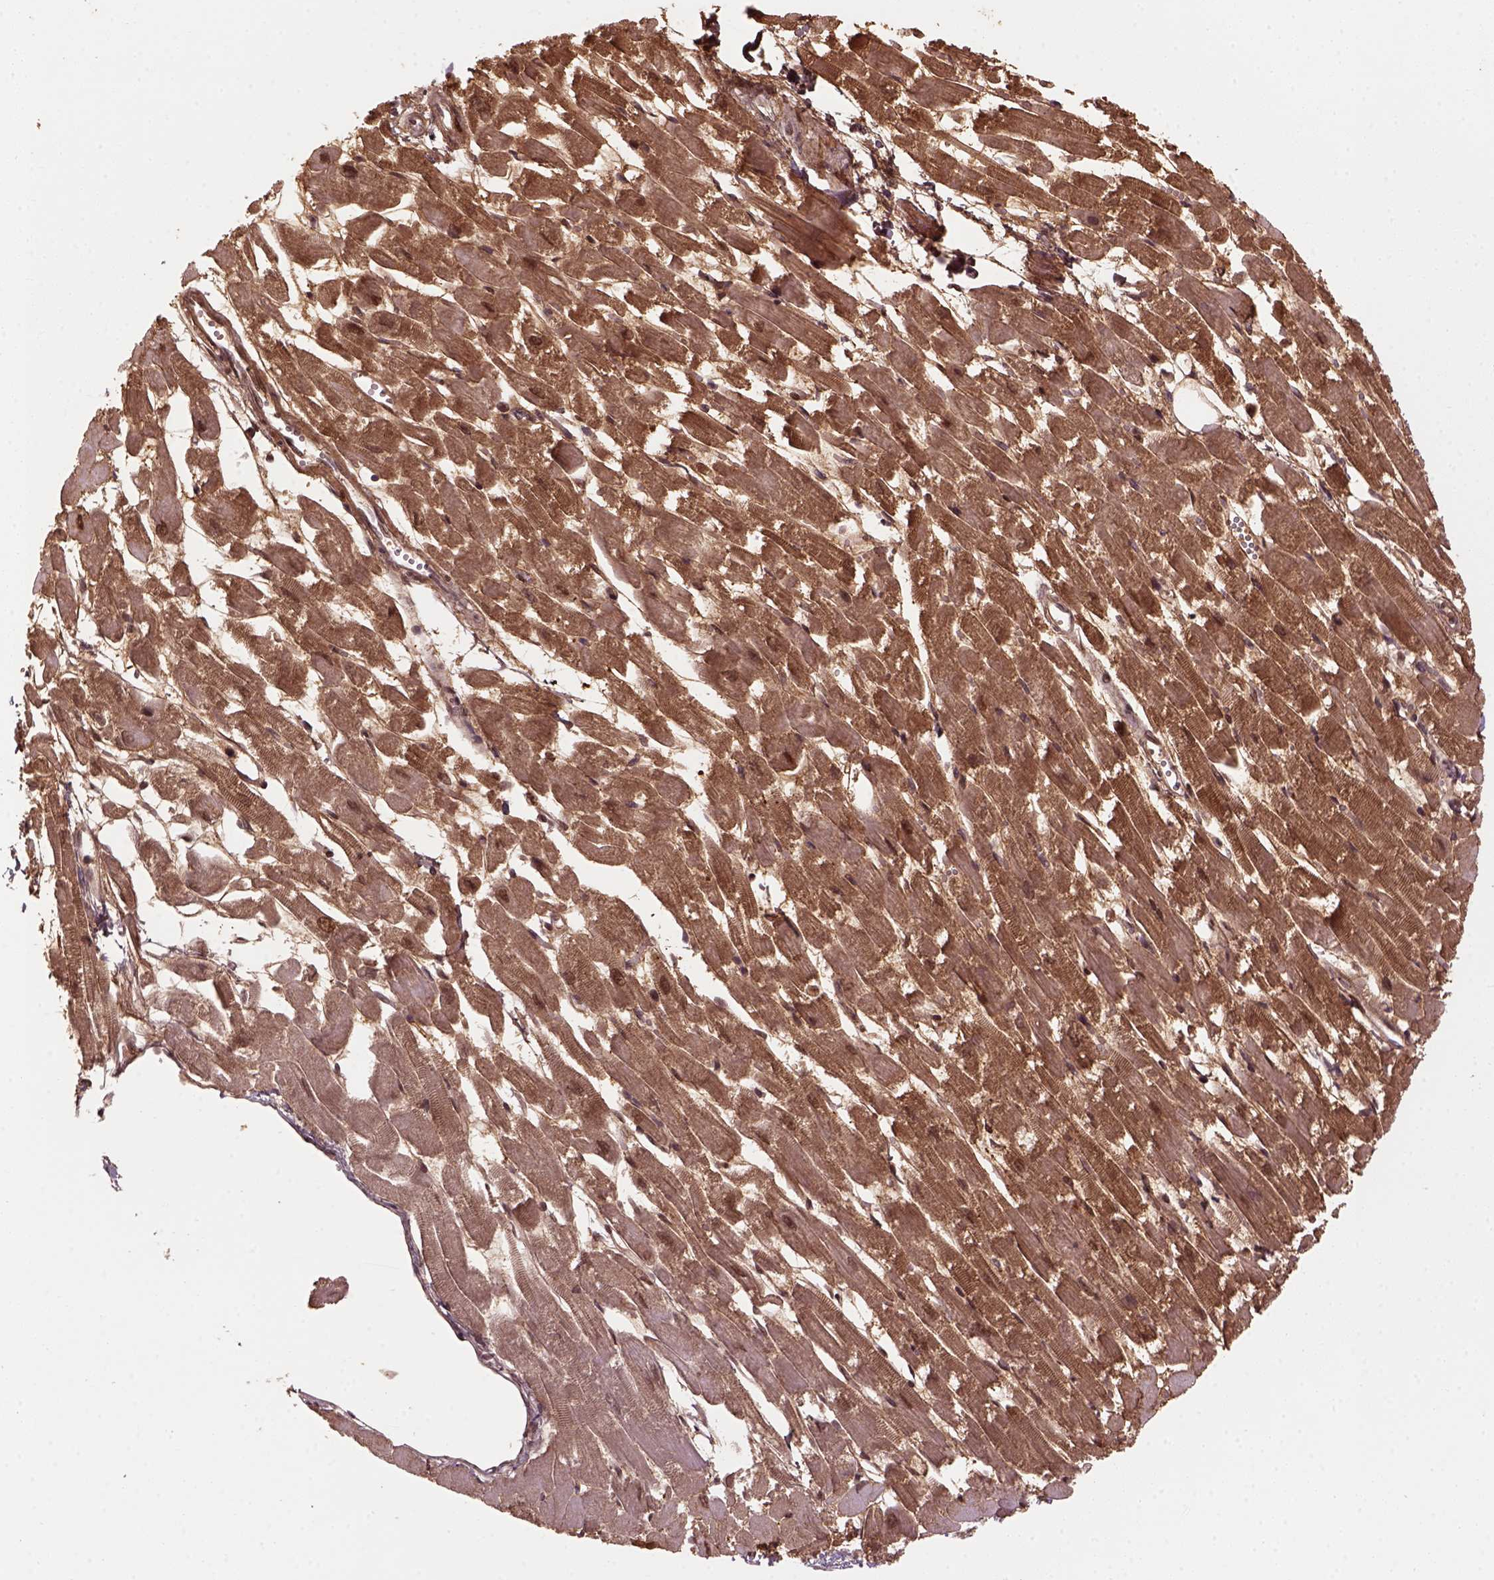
{"staining": {"intensity": "moderate", "quantity": ">75%", "location": "cytoplasmic/membranous,nuclear"}, "tissue": "heart muscle", "cell_type": "Cardiomyocytes", "image_type": "normal", "snomed": [{"axis": "morphology", "description": "Normal tissue, NOS"}, {"axis": "topography", "description": "Heart"}], "caption": "Protein analysis of benign heart muscle shows moderate cytoplasmic/membranous,nuclear expression in about >75% of cardiomyocytes.", "gene": "GOT1", "patient": {"sex": "female", "age": 52}}